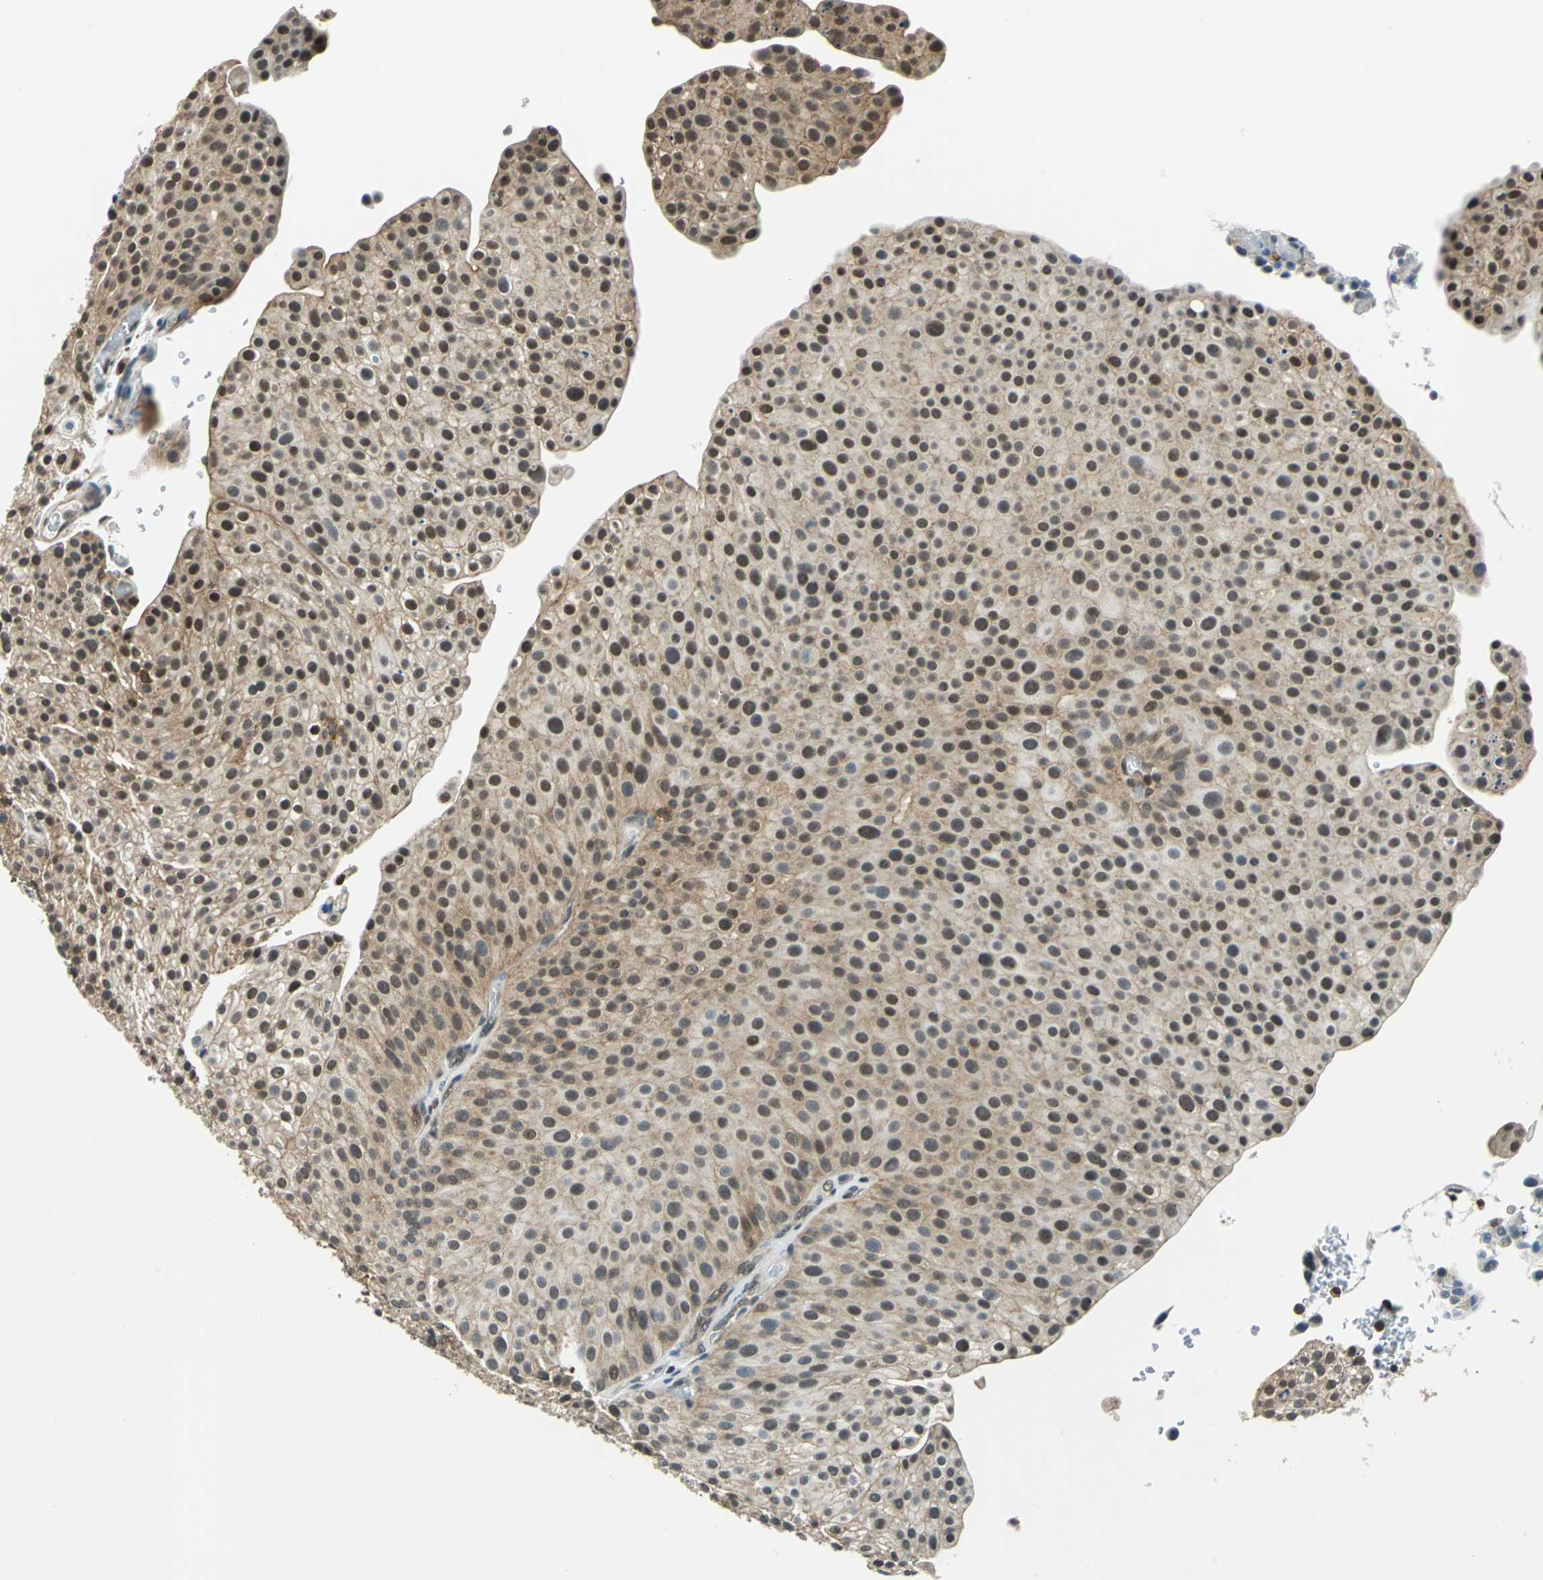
{"staining": {"intensity": "strong", "quantity": ">75%", "location": "cytoplasmic/membranous,nuclear"}, "tissue": "urothelial cancer", "cell_type": "Tumor cells", "image_type": "cancer", "snomed": [{"axis": "morphology", "description": "Urothelial carcinoma, Low grade"}, {"axis": "topography", "description": "Smooth muscle"}, {"axis": "topography", "description": "Urinary bladder"}], "caption": "Strong cytoplasmic/membranous and nuclear staining for a protein is seen in about >75% of tumor cells of urothelial cancer using immunohistochemistry.", "gene": "ARPC3", "patient": {"sex": "male", "age": 60}}